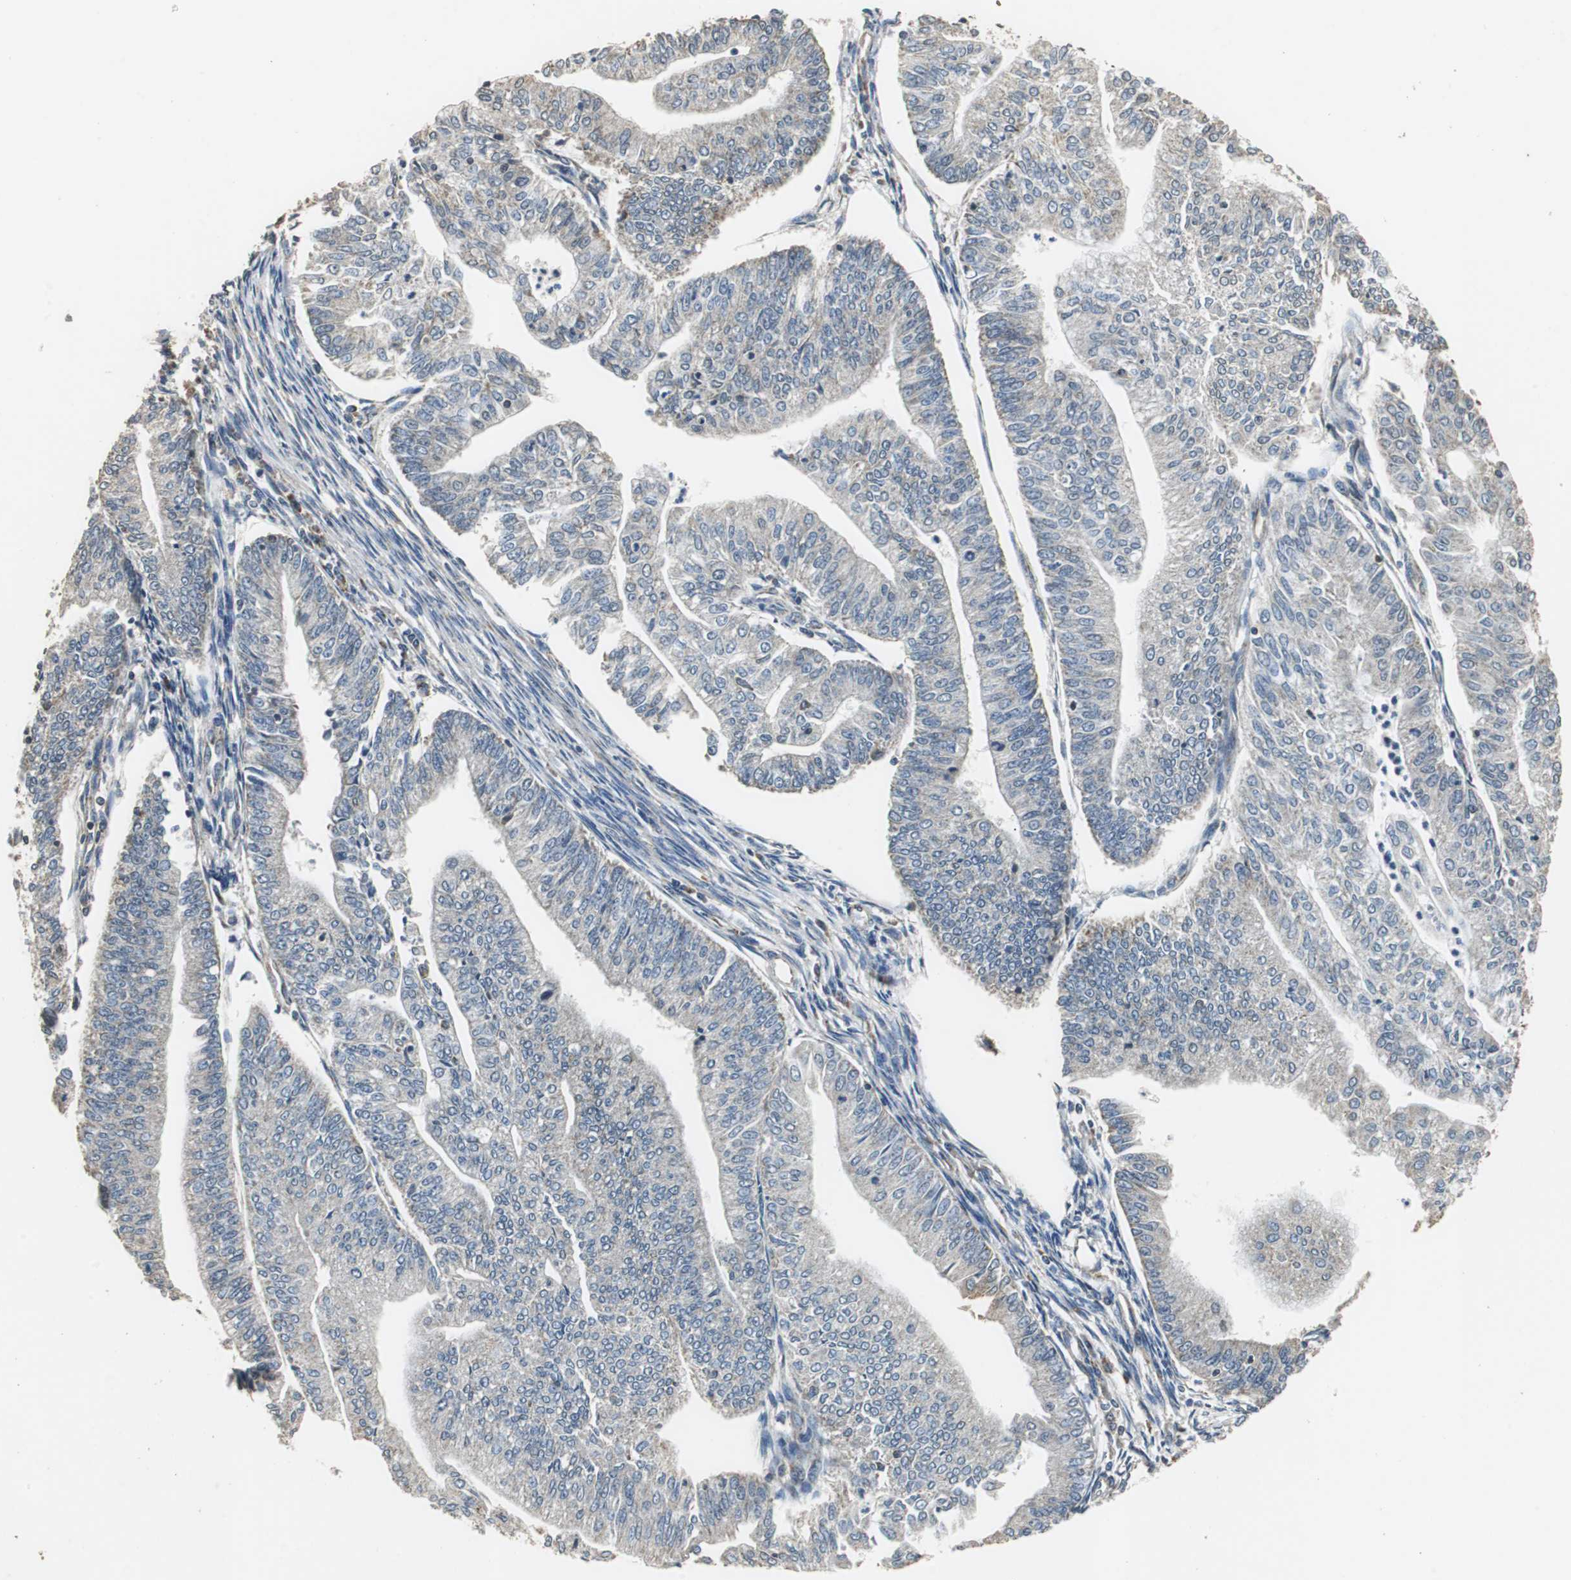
{"staining": {"intensity": "negative", "quantity": "none", "location": "none"}, "tissue": "endometrial cancer", "cell_type": "Tumor cells", "image_type": "cancer", "snomed": [{"axis": "morphology", "description": "Adenocarcinoma, NOS"}, {"axis": "topography", "description": "Endometrium"}], "caption": "The photomicrograph demonstrates no staining of tumor cells in endometrial cancer (adenocarcinoma).", "gene": "NNT", "patient": {"sex": "female", "age": 59}}